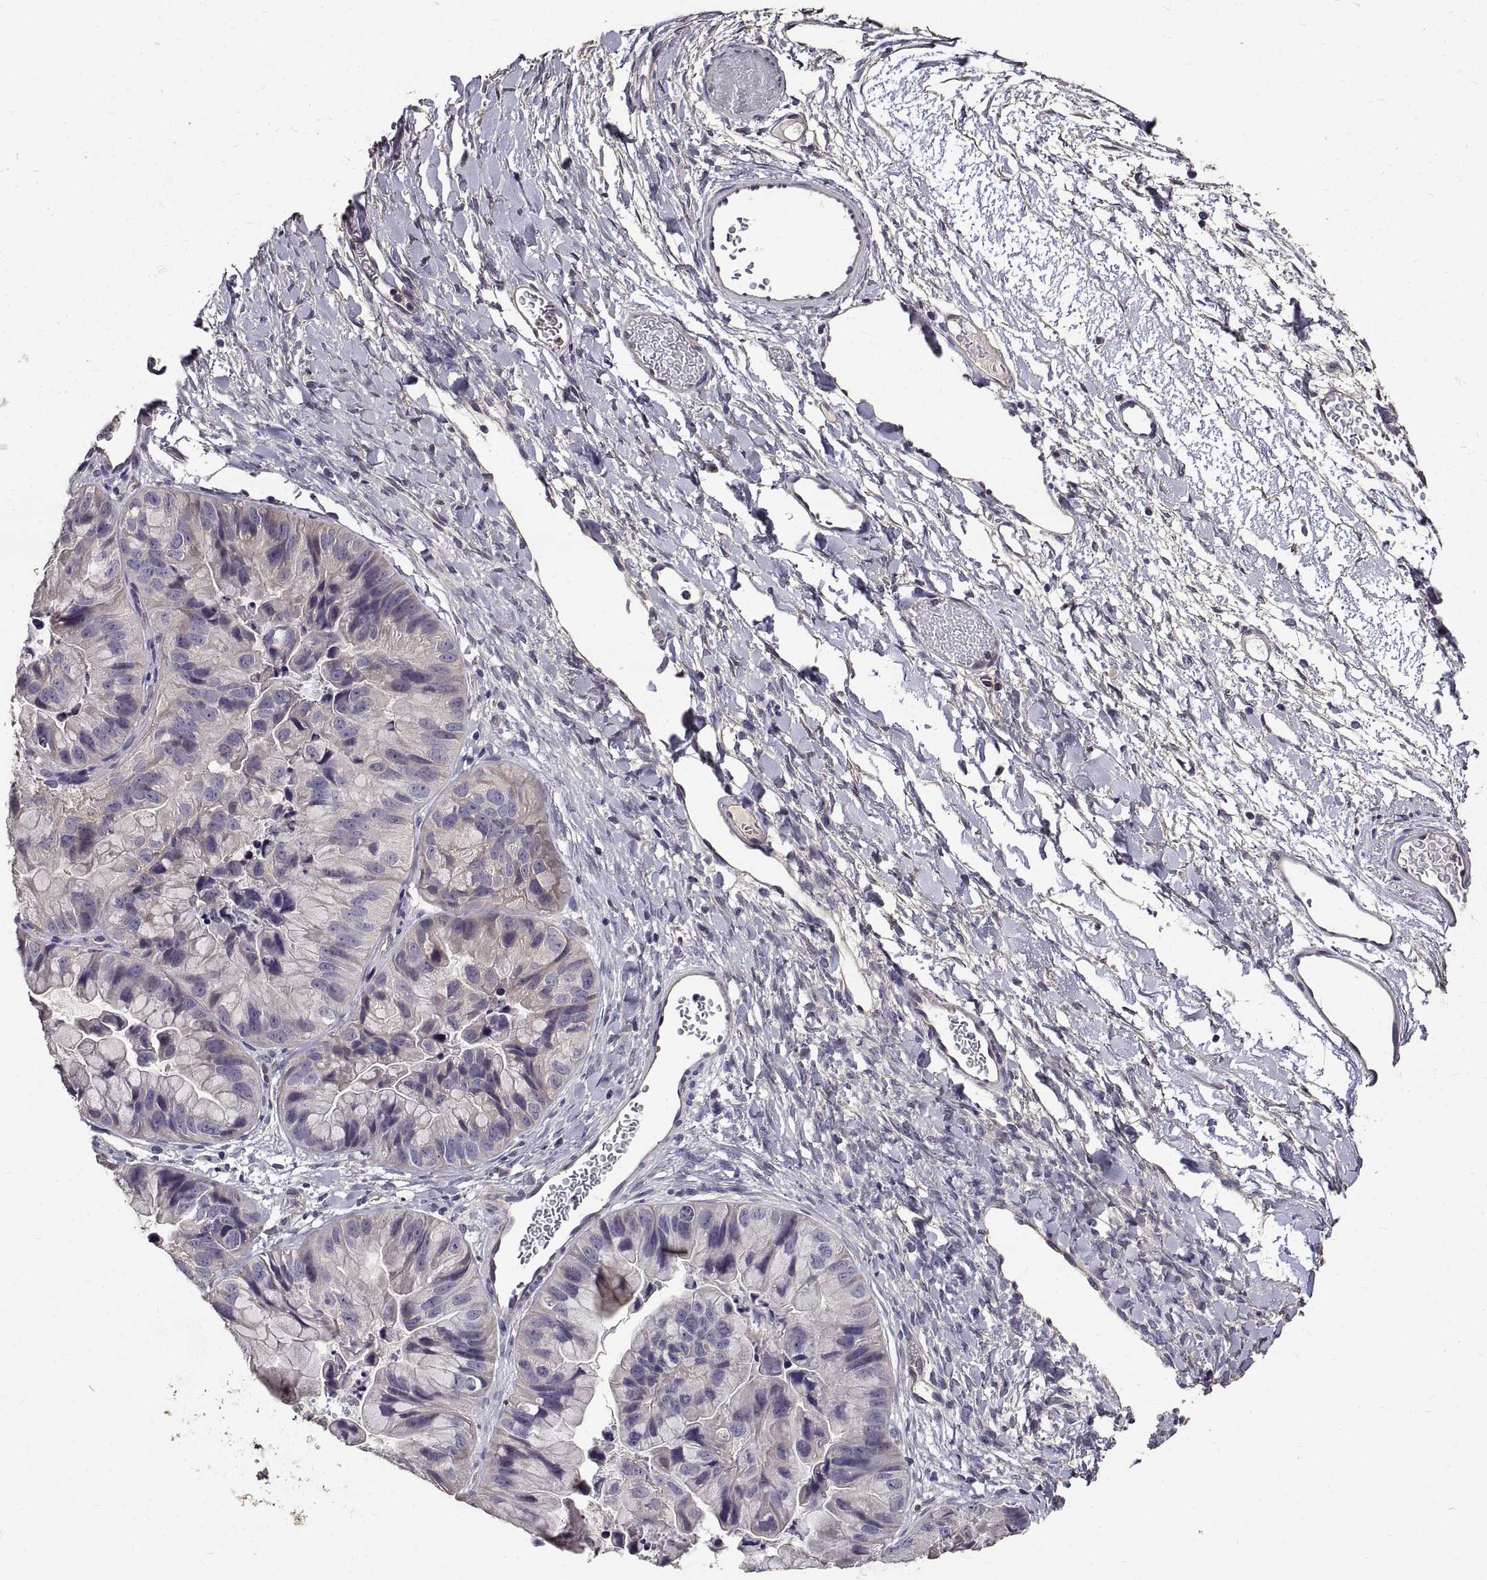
{"staining": {"intensity": "negative", "quantity": "none", "location": "none"}, "tissue": "ovarian cancer", "cell_type": "Tumor cells", "image_type": "cancer", "snomed": [{"axis": "morphology", "description": "Cystadenocarcinoma, mucinous, NOS"}, {"axis": "topography", "description": "Ovary"}], "caption": "This image is of mucinous cystadenocarcinoma (ovarian) stained with immunohistochemistry to label a protein in brown with the nuclei are counter-stained blue. There is no positivity in tumor cells. (Stains: DAB IHC with hematoxylin counter stain, Microscopy: brightfield microscopy at high magnification).", "gene": "PEA15", "patient": {"sex": "female", "age": 76}}